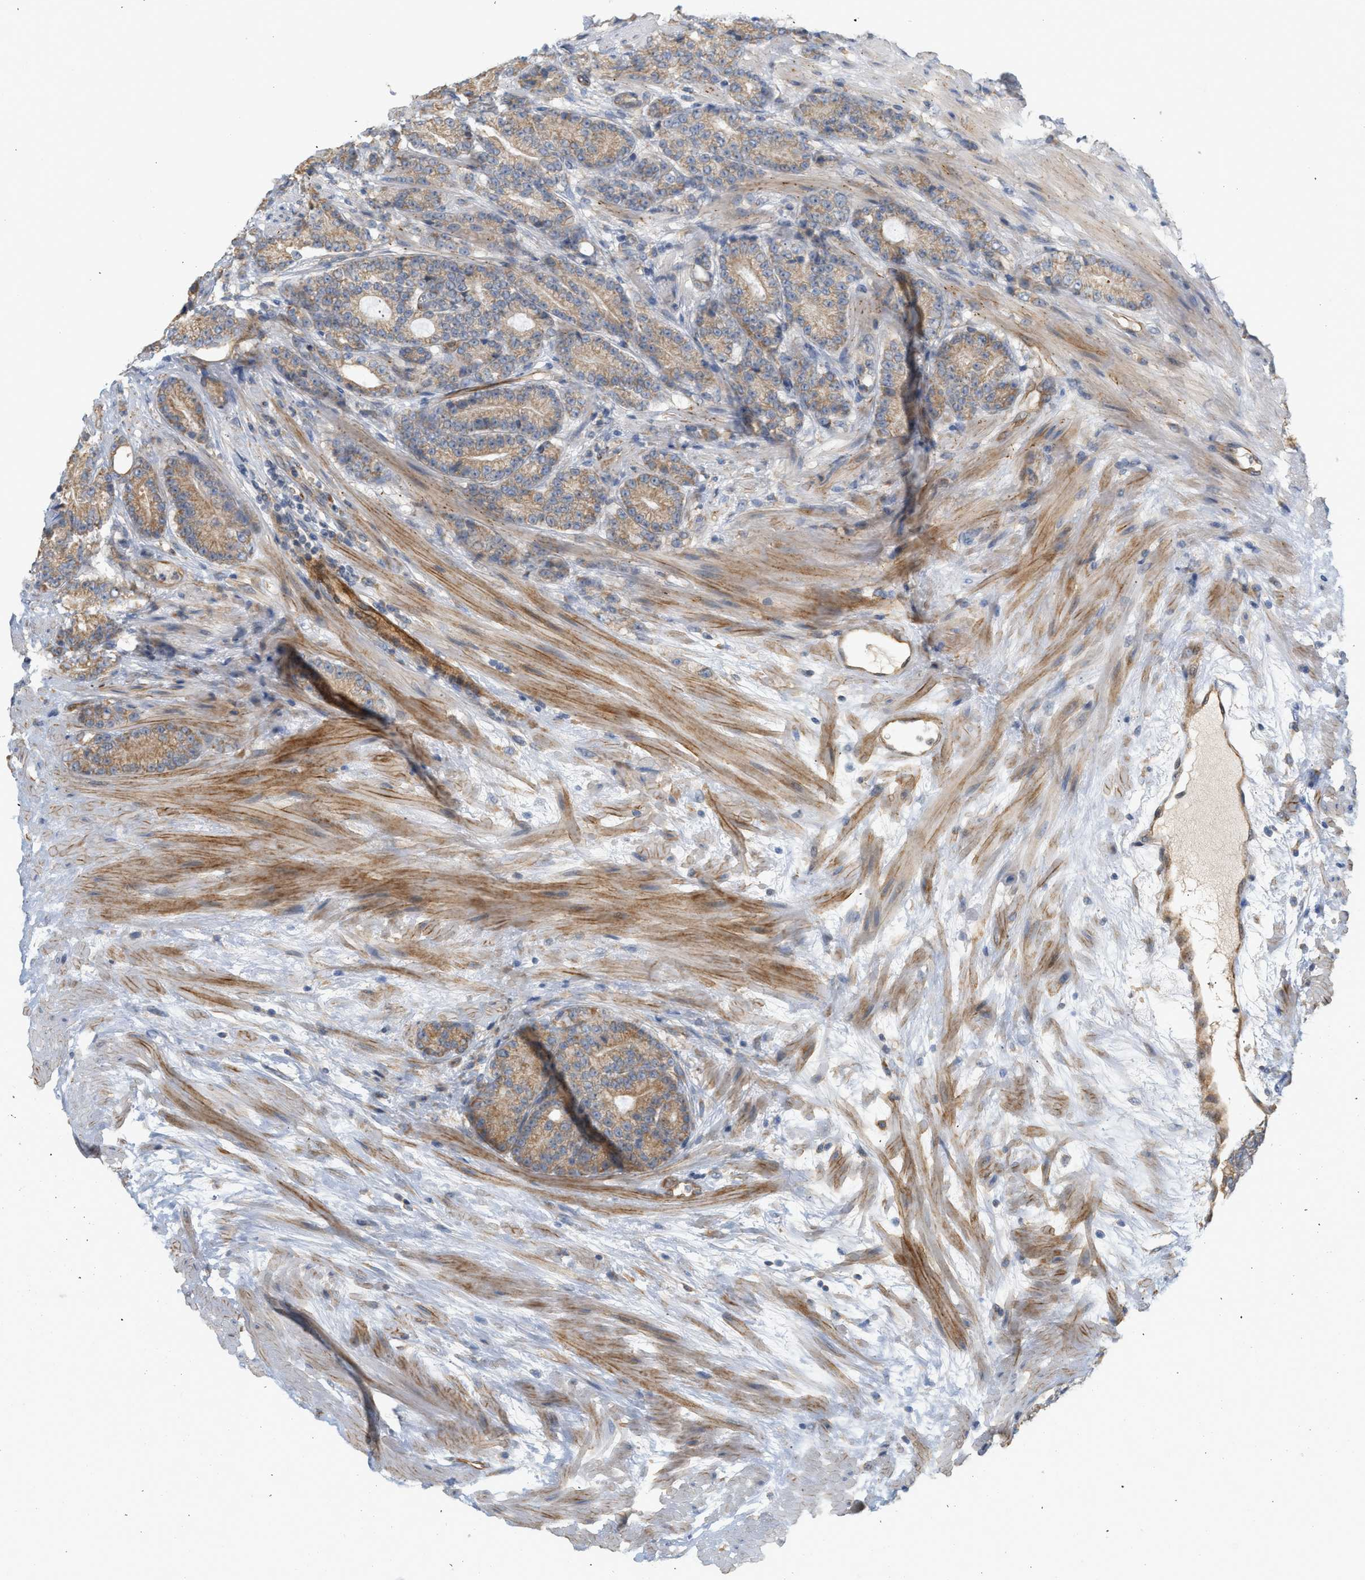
{"staining": {"intensity": "moderate", "quantity": ">75%", "location": "cytoplasmic/membranous"}, "tissue": "prostate cancer", "cell_type": "Tumor cells", "image_type": "cancer", "snomed": [{"axis": "morphology", "description": "Adenocarcinoma, High grade"}, {"axis": "topography", "description": "Prostate"}], "caption": "DAB immunohistochemical staining of human prostate high-grade adenocarcinoma displays moderate cytoplasmic/membranous protein staining in approximately >75% of tumor cells. Nuclei are stained in blue.", "gene": "SVOP", "patient": {"sex": "male", "age": 61}}